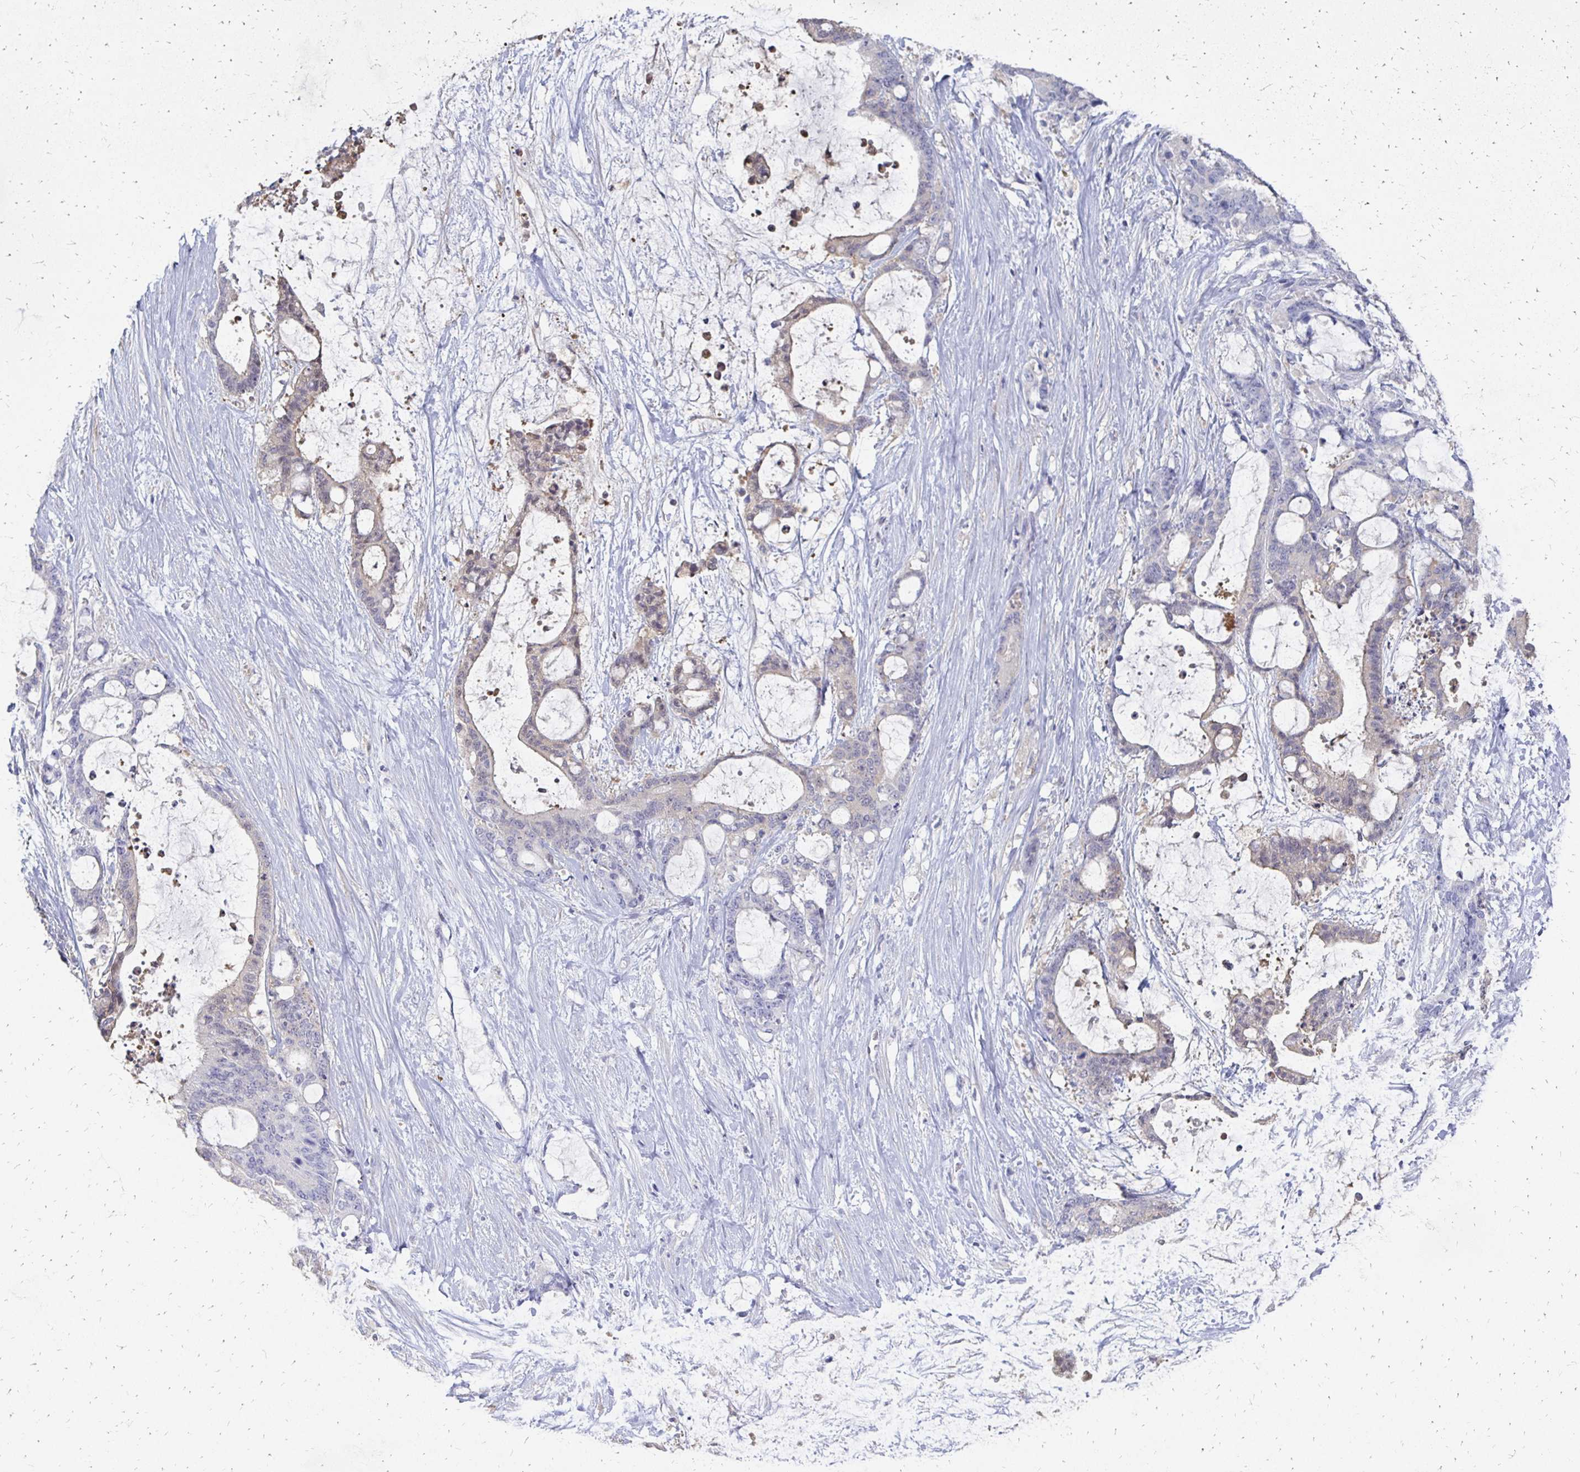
{"staining": {"intensity": "negative", "quantity": "none", "location": "none"}, "tissue": "liver cancer", "cell_type": "Tumor cells", "image_type": "cancer", "snomed": [{"axis": "morphology", "description": "Normal tissue, NOS"}, {"axis": "morphology", "description": "Cholangiocarcinoma"}, {"axis": "topography", "description": "Liver"}, {"axis": "topography", "description": "Peripheral nerve tissue"}], "caption": "Protein analysis of liver cancer (cholangiocarcinoma) shows no significant positivity in tumor cells.", "gene": "SYCP3", "patient": {"sex": "female", "age": 73}}